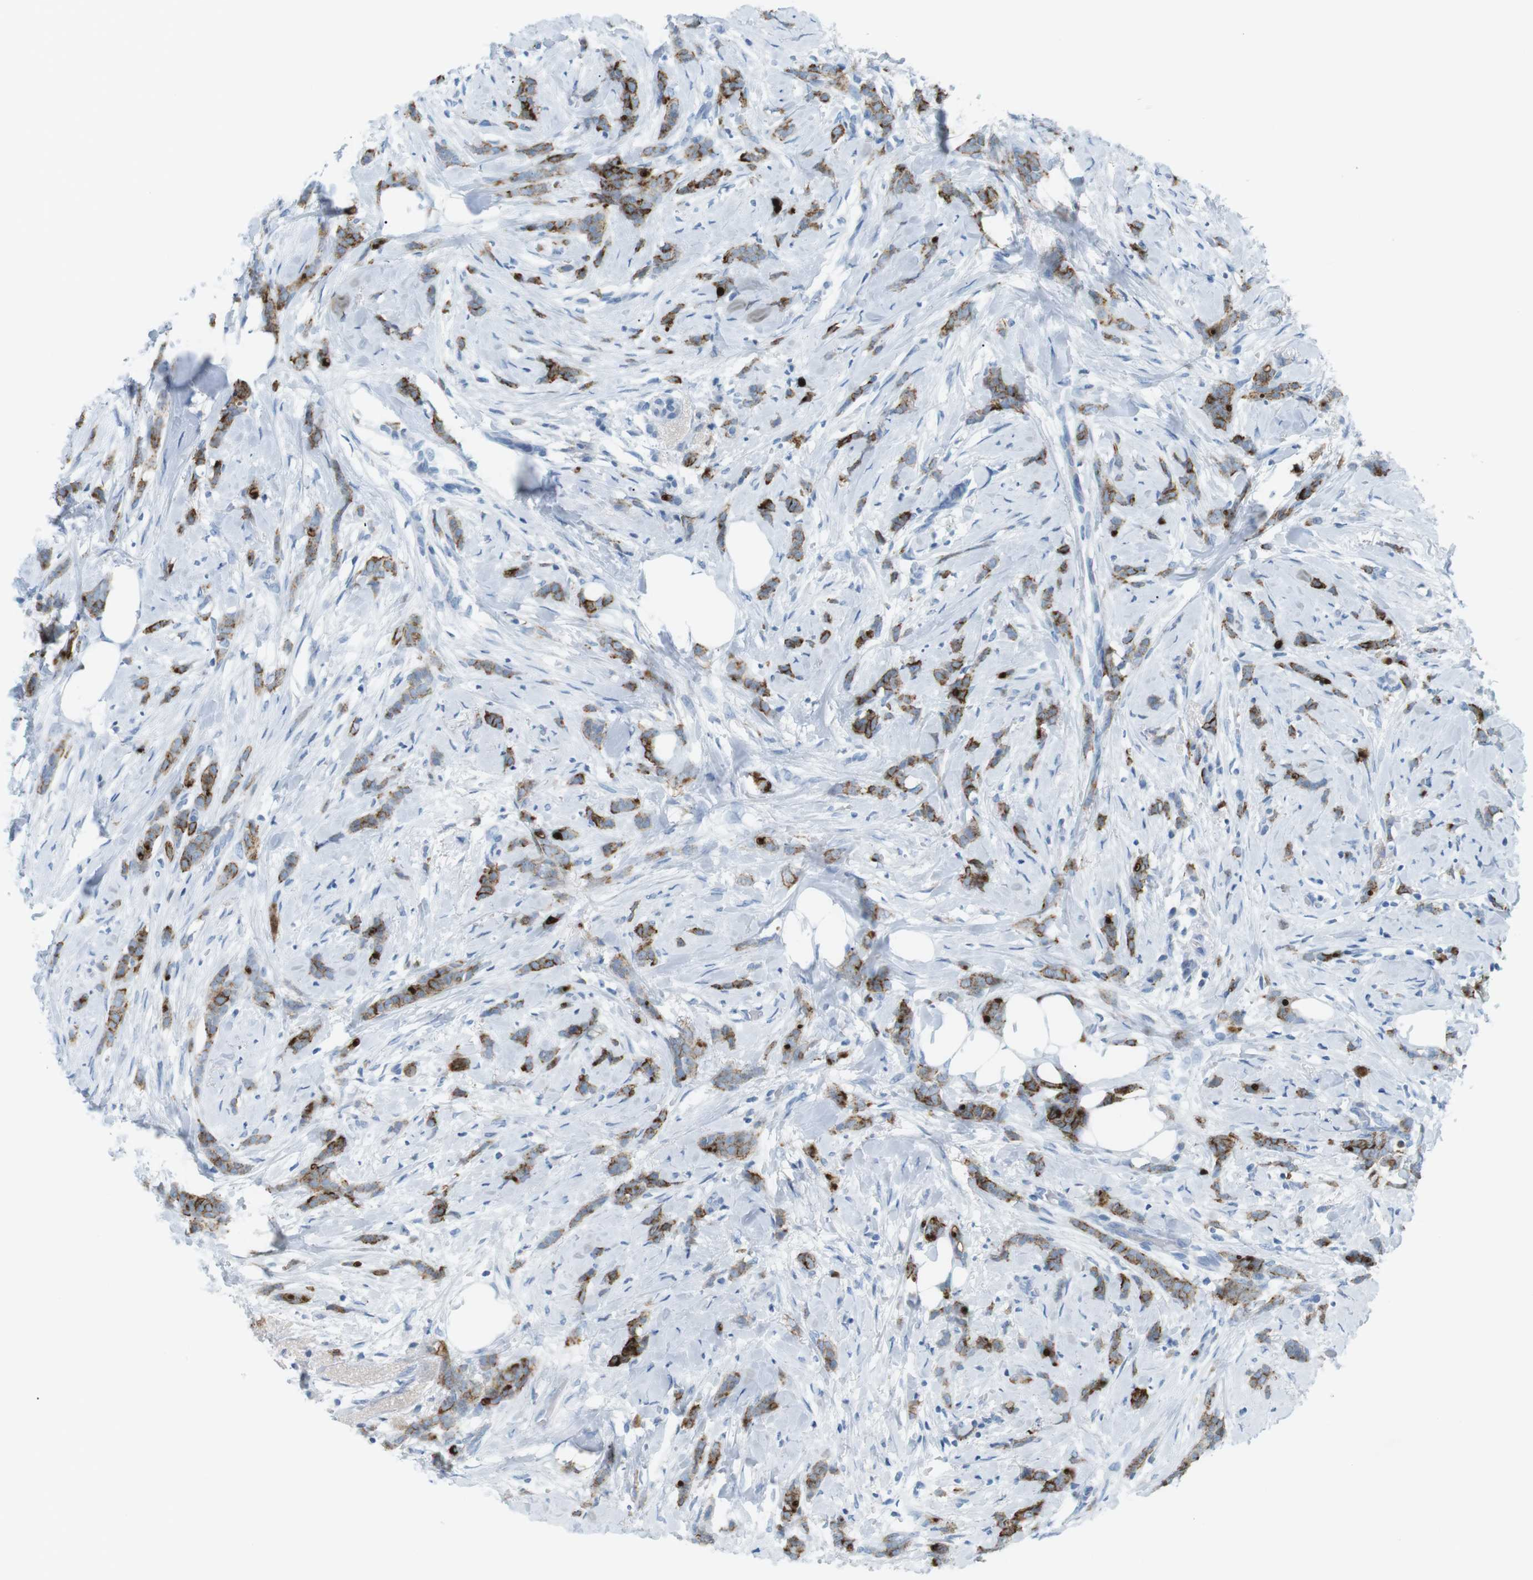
{"staining": {"intensity": "moderate", "quantity": ">75%", "location": "cytoplasmic/membranous"}, "tissue": "breast cancer", "cell_type": "Tumor cells", "image_type": "cancer", "snomed": [{"axis": "morphology", "description": "Lobular carcinoma, in situ"}, {"axis": "morphology", "description": "Lobular carcinoma"}, {"axis": "topography", "description": "Breast"}], "caption": "Human breast lobular carcinoma in situ stained with a protein marker demonstrates moderate staining in tumor cells.", "gene": "AZGP1", "patient": {"sex": "female", "age": 41}}